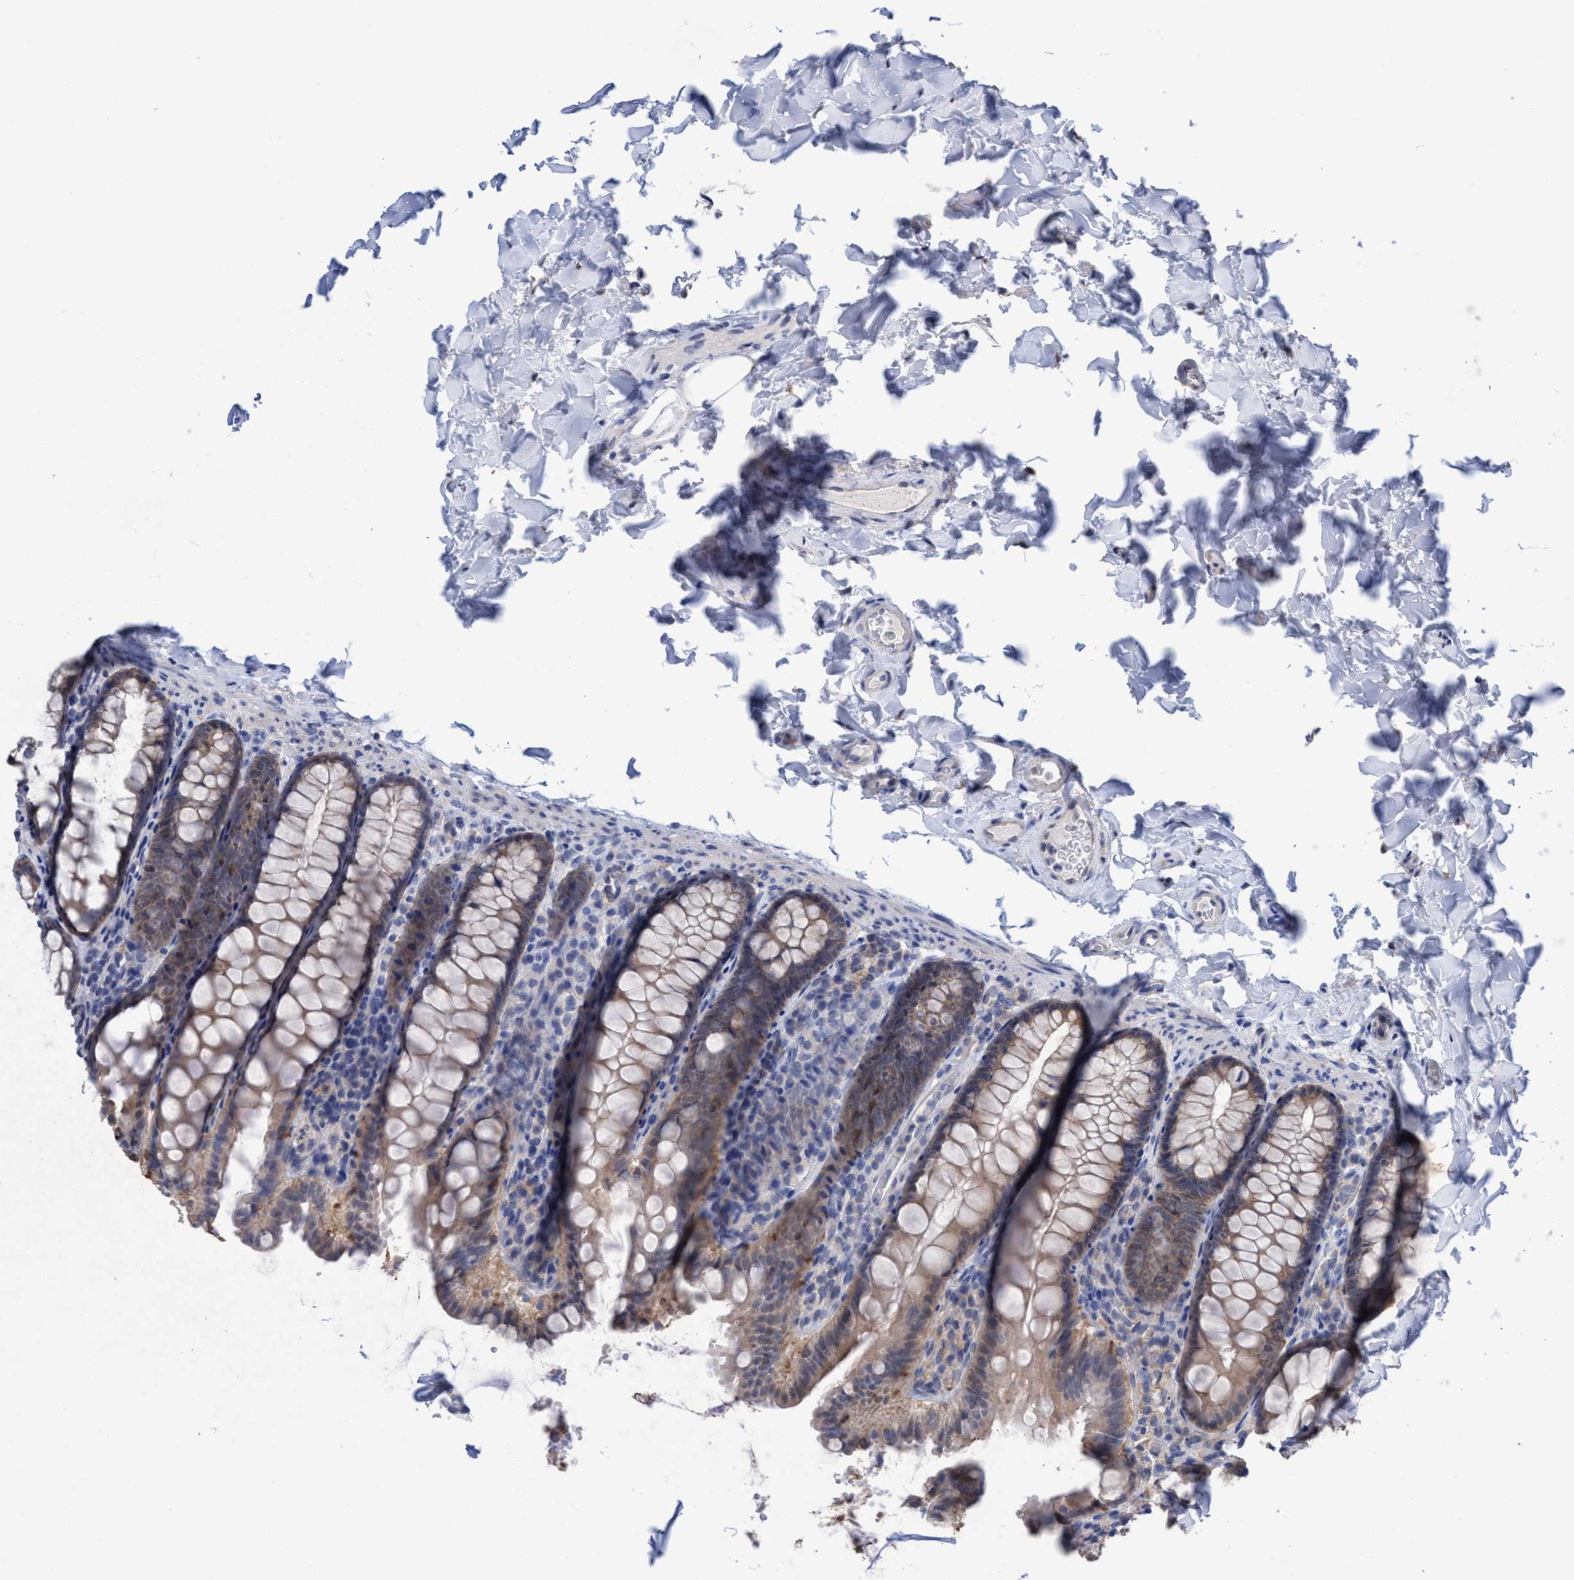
{"staining": {"intensity": "weak", "quantity": "25%-75%", "location": "cytoplasmic/membranous"}, "tissue": "colon", "cell_type": "Endothelial cells", "image_type": "normal", "snomed": [{"axis": "morphology", "description": "Normal tissue, NOS"}, {"axis": "topography", "description": "Colon"}], "caption": "Immunohistochemistry of unremarkable human colon shows low levels of weak cytoplasmic/membranous staining in about 25%-75% of endothelial cells. (DAB (3,3'-diaminobenzidine) IHC, brown staining for protein, blue staining for nuclei).", "gene": "GLOD4", "patient": {"sex": "female", "age": 61}}